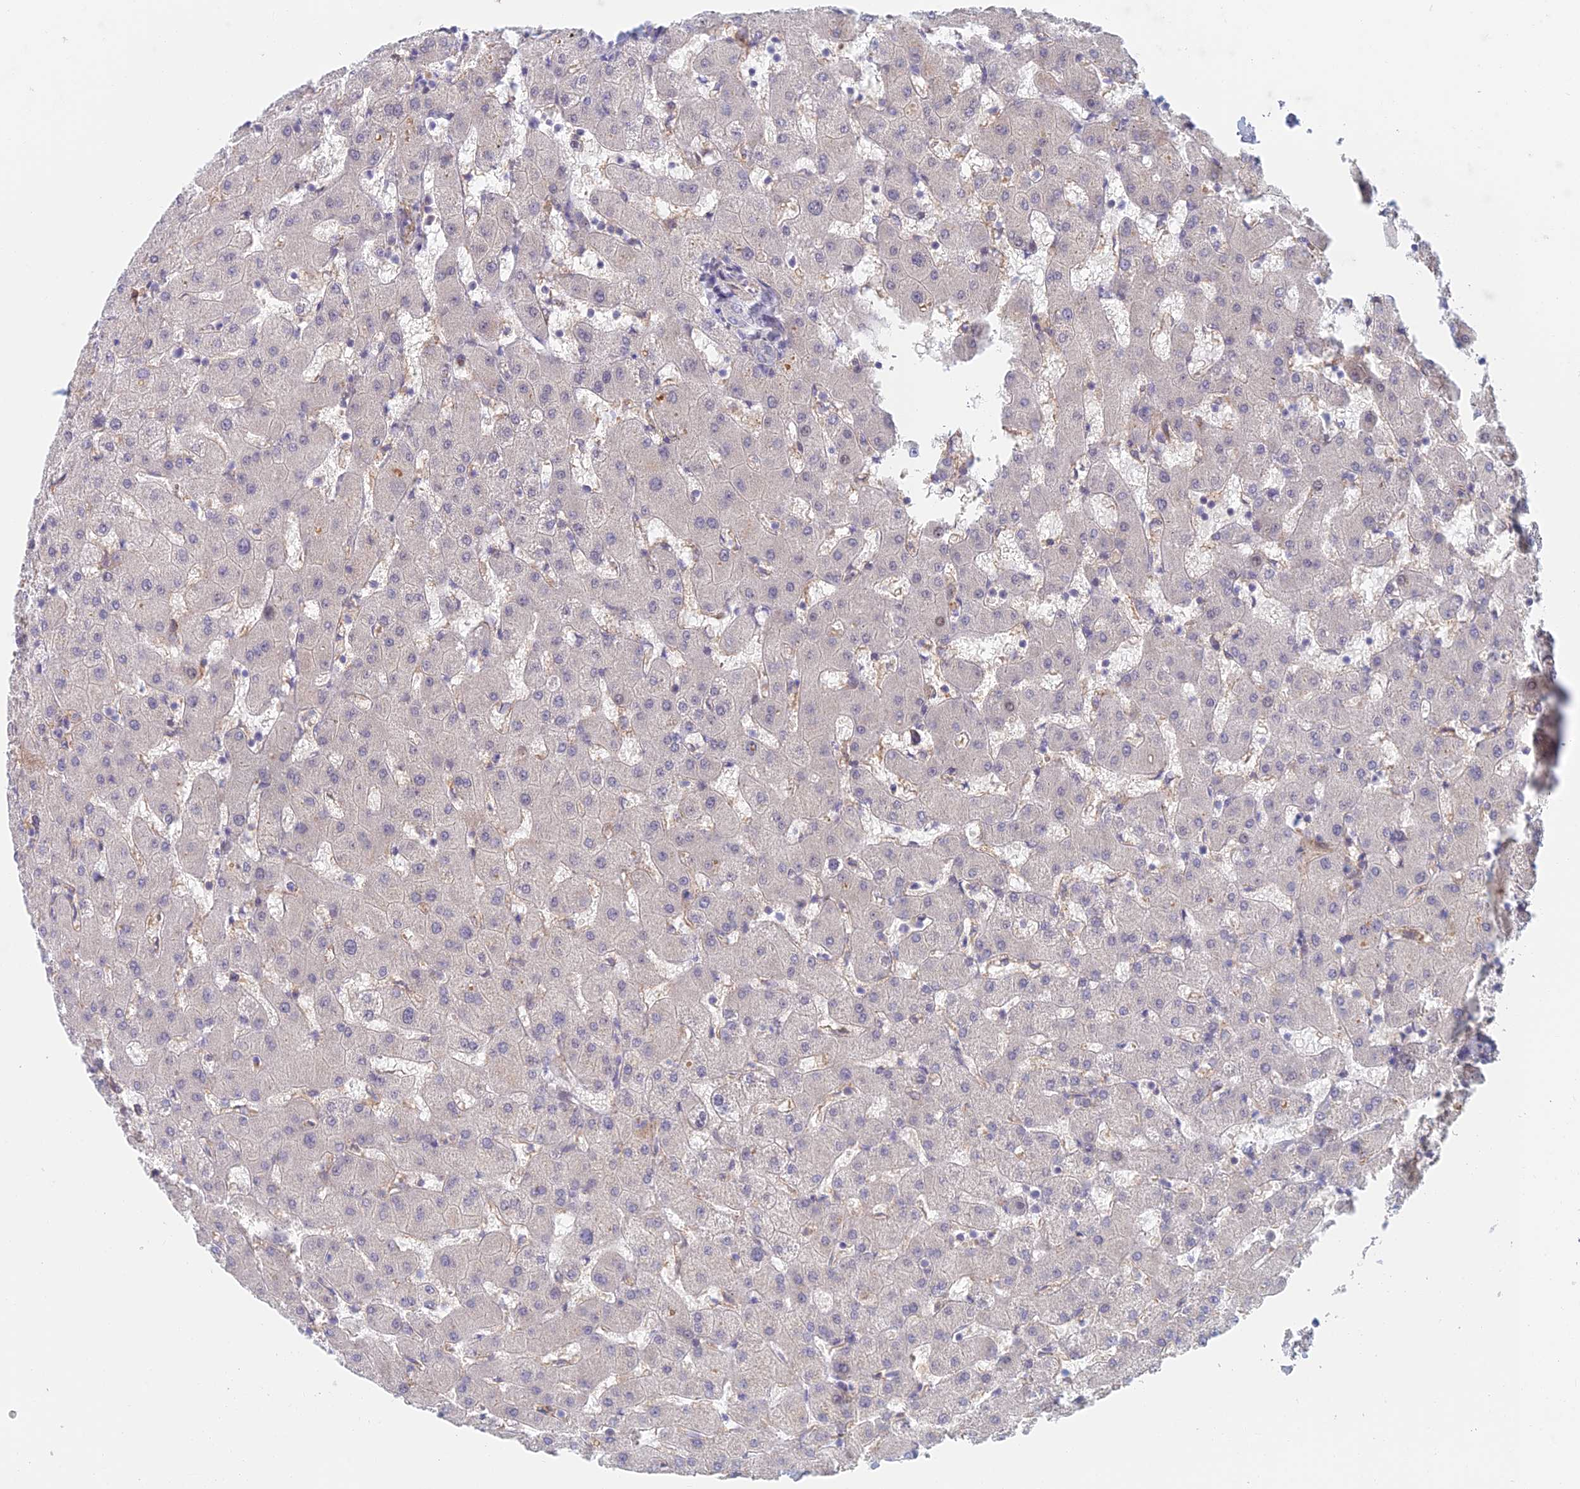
{"staining": {"intensity": "negative", "quantity": "none", "location": "none"}, "tissue": "liver", "cell_type": "Cholangiocytes", "image_type": "normal", "snomed": [{"axis": "morphology", "description": "Normal tissue, NOS"}, {"axis": "topography", "description": "Liver"}], "caption": "The photomicrograph shows no staining of cholangiocytes in benign liver.", "gene": "ZUP1", "patient": {"sex": "female", "age": 63}}